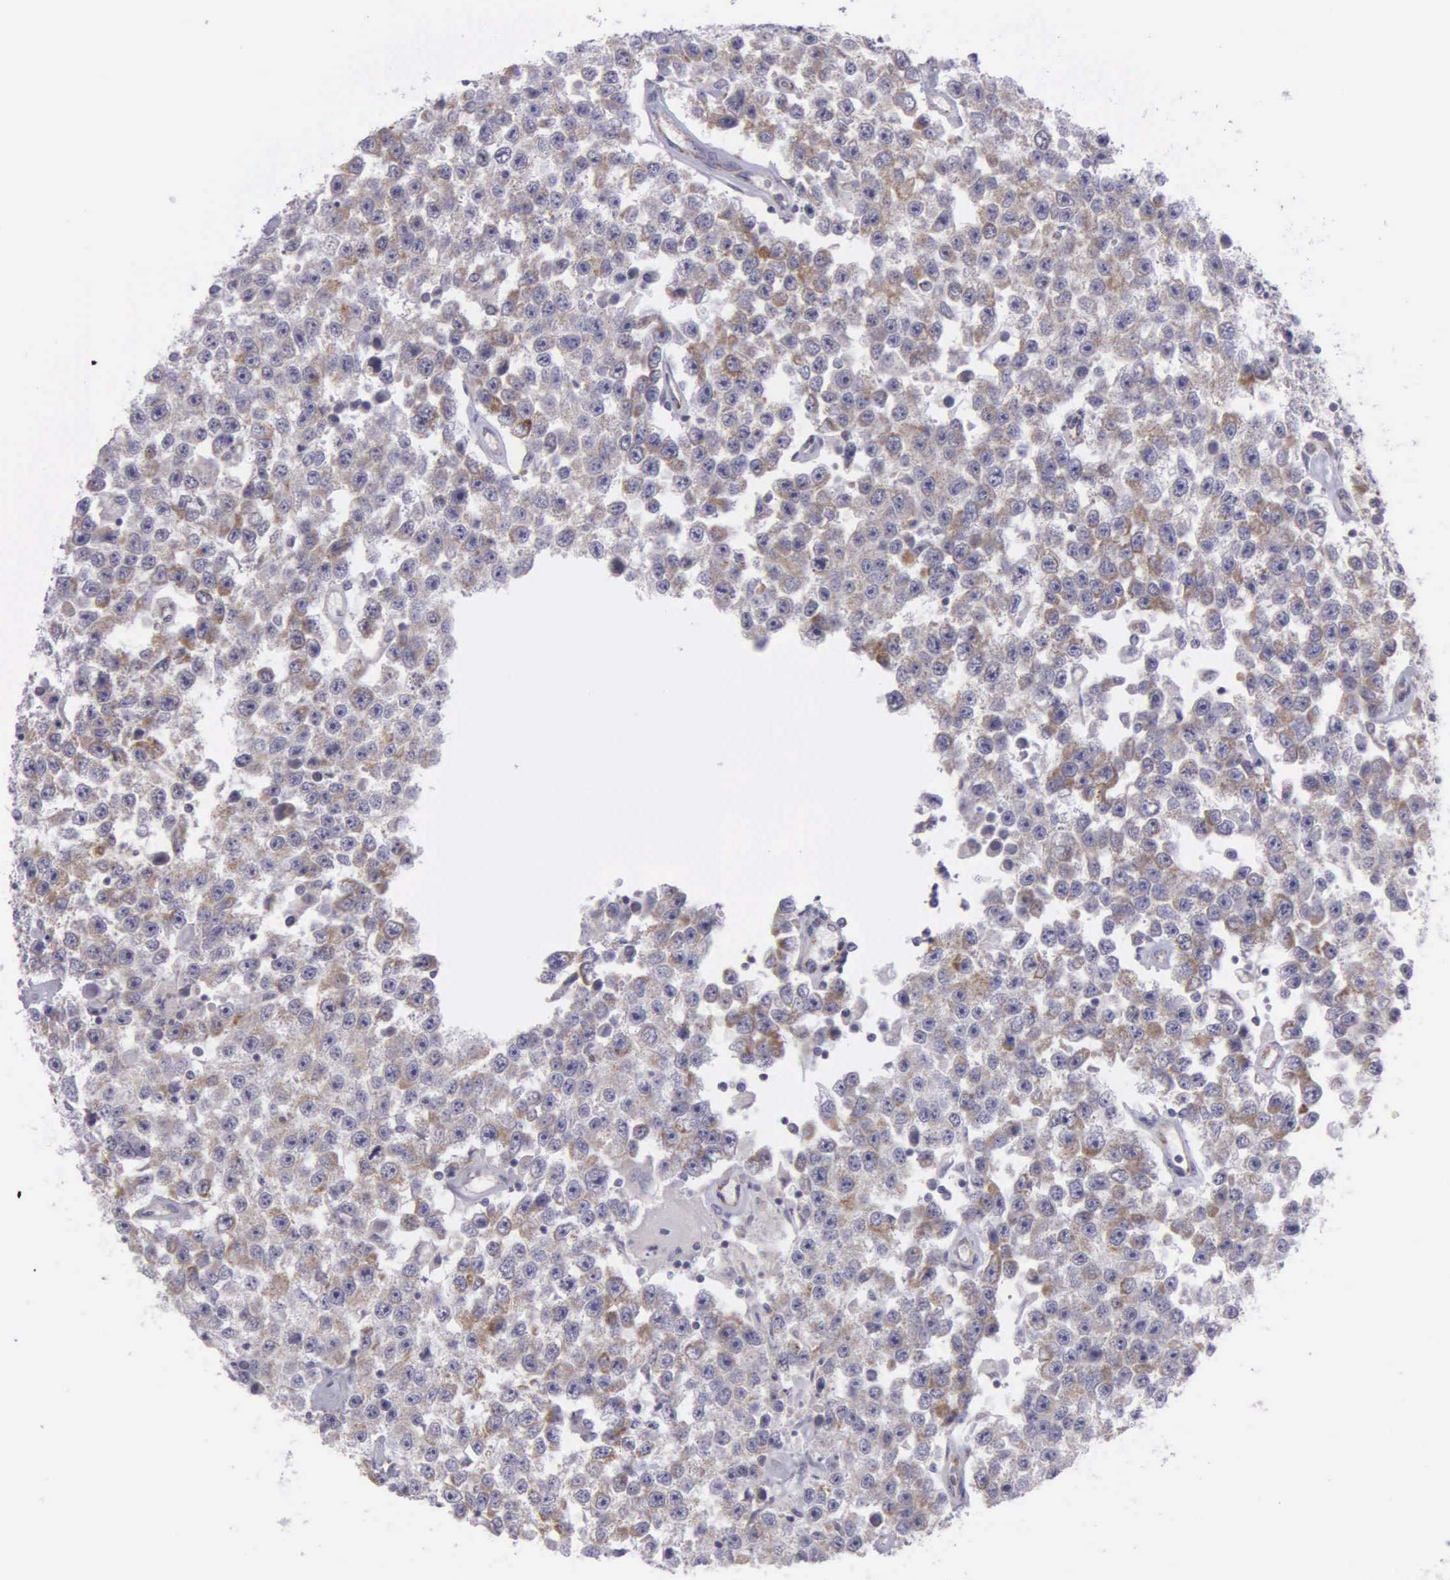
{"staining": {"intensity": "weak", "quantity": "25%-75%", "location": "cytoplasmic/membranous"}, "tissue": "testis cancer", "cell_type": "Tumor cells", "image_type": "cancer", "snomed": [{"axis": "morphology", "description": "Seminoma, NOS"}, {"axis": "topography", "description": "Testis"}], "caption": "IHC micrograph of testis cancer stained for a protein (brown), which displays low levels of weak cytoplasmic/membranous staining in approximately 25%-75% of tumor cells.", "gene": "SYNJ2BP", "patient": {"sex": "male", "age": 52}}